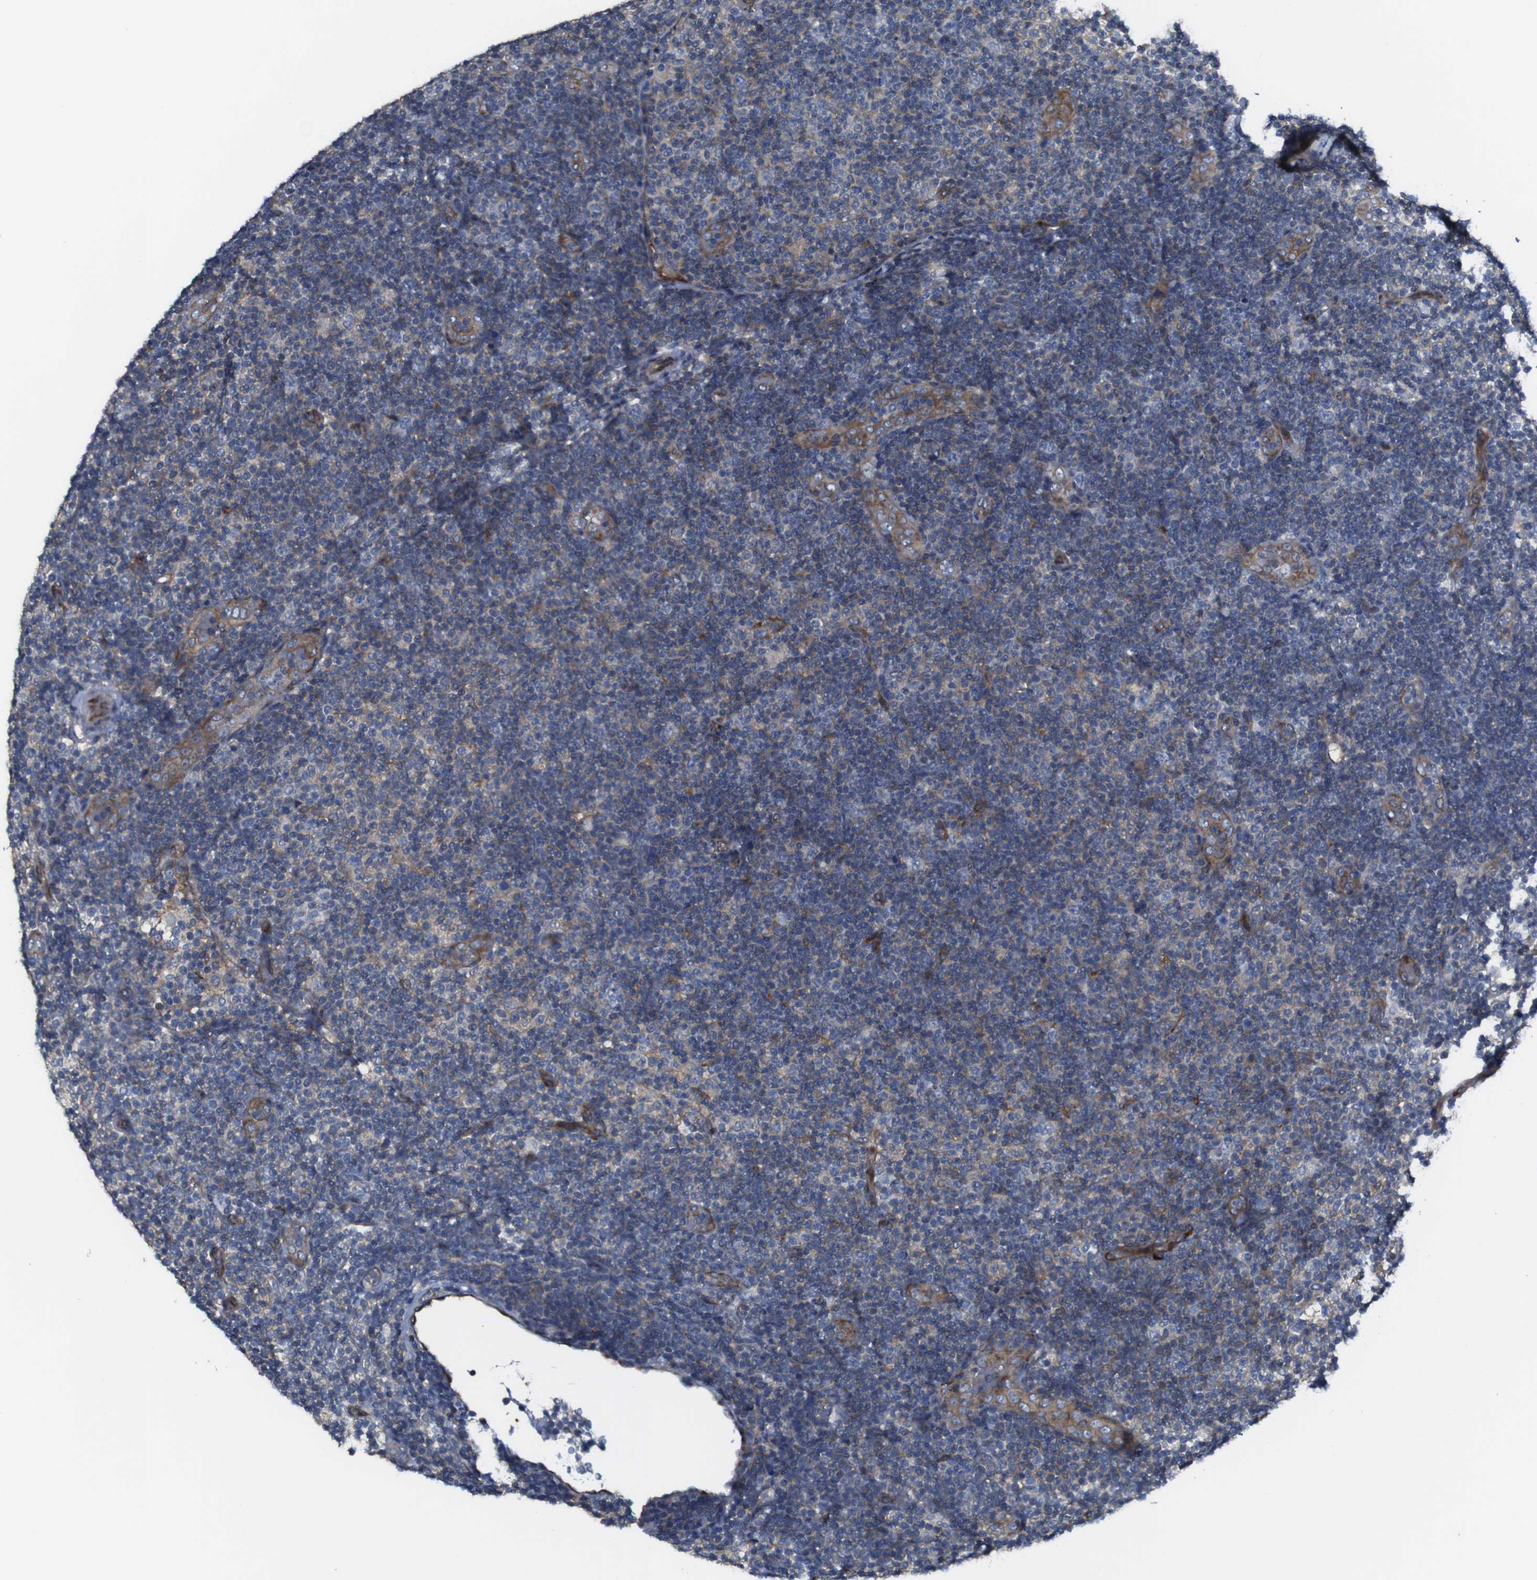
{"staining": {"intensity": "negative", "quantity": "none", "location": "none"}, "tissue": "lymphoma", "cell_type": "Tumor cells", "image_type": "cancer", "snomed": [{"axis": "morphology", "description": "Malignant lymphoma, non-Hodgkin's type, Low grade"}, {"axis": "topography", "description": "Lymph node"}], "caption": "Human lymphoma stained for a protein using immunohistochemistry reveals no expression in tumor cells.", "gene": "PCOLCE2", "patient": {"sex": "male", "age": 83}}